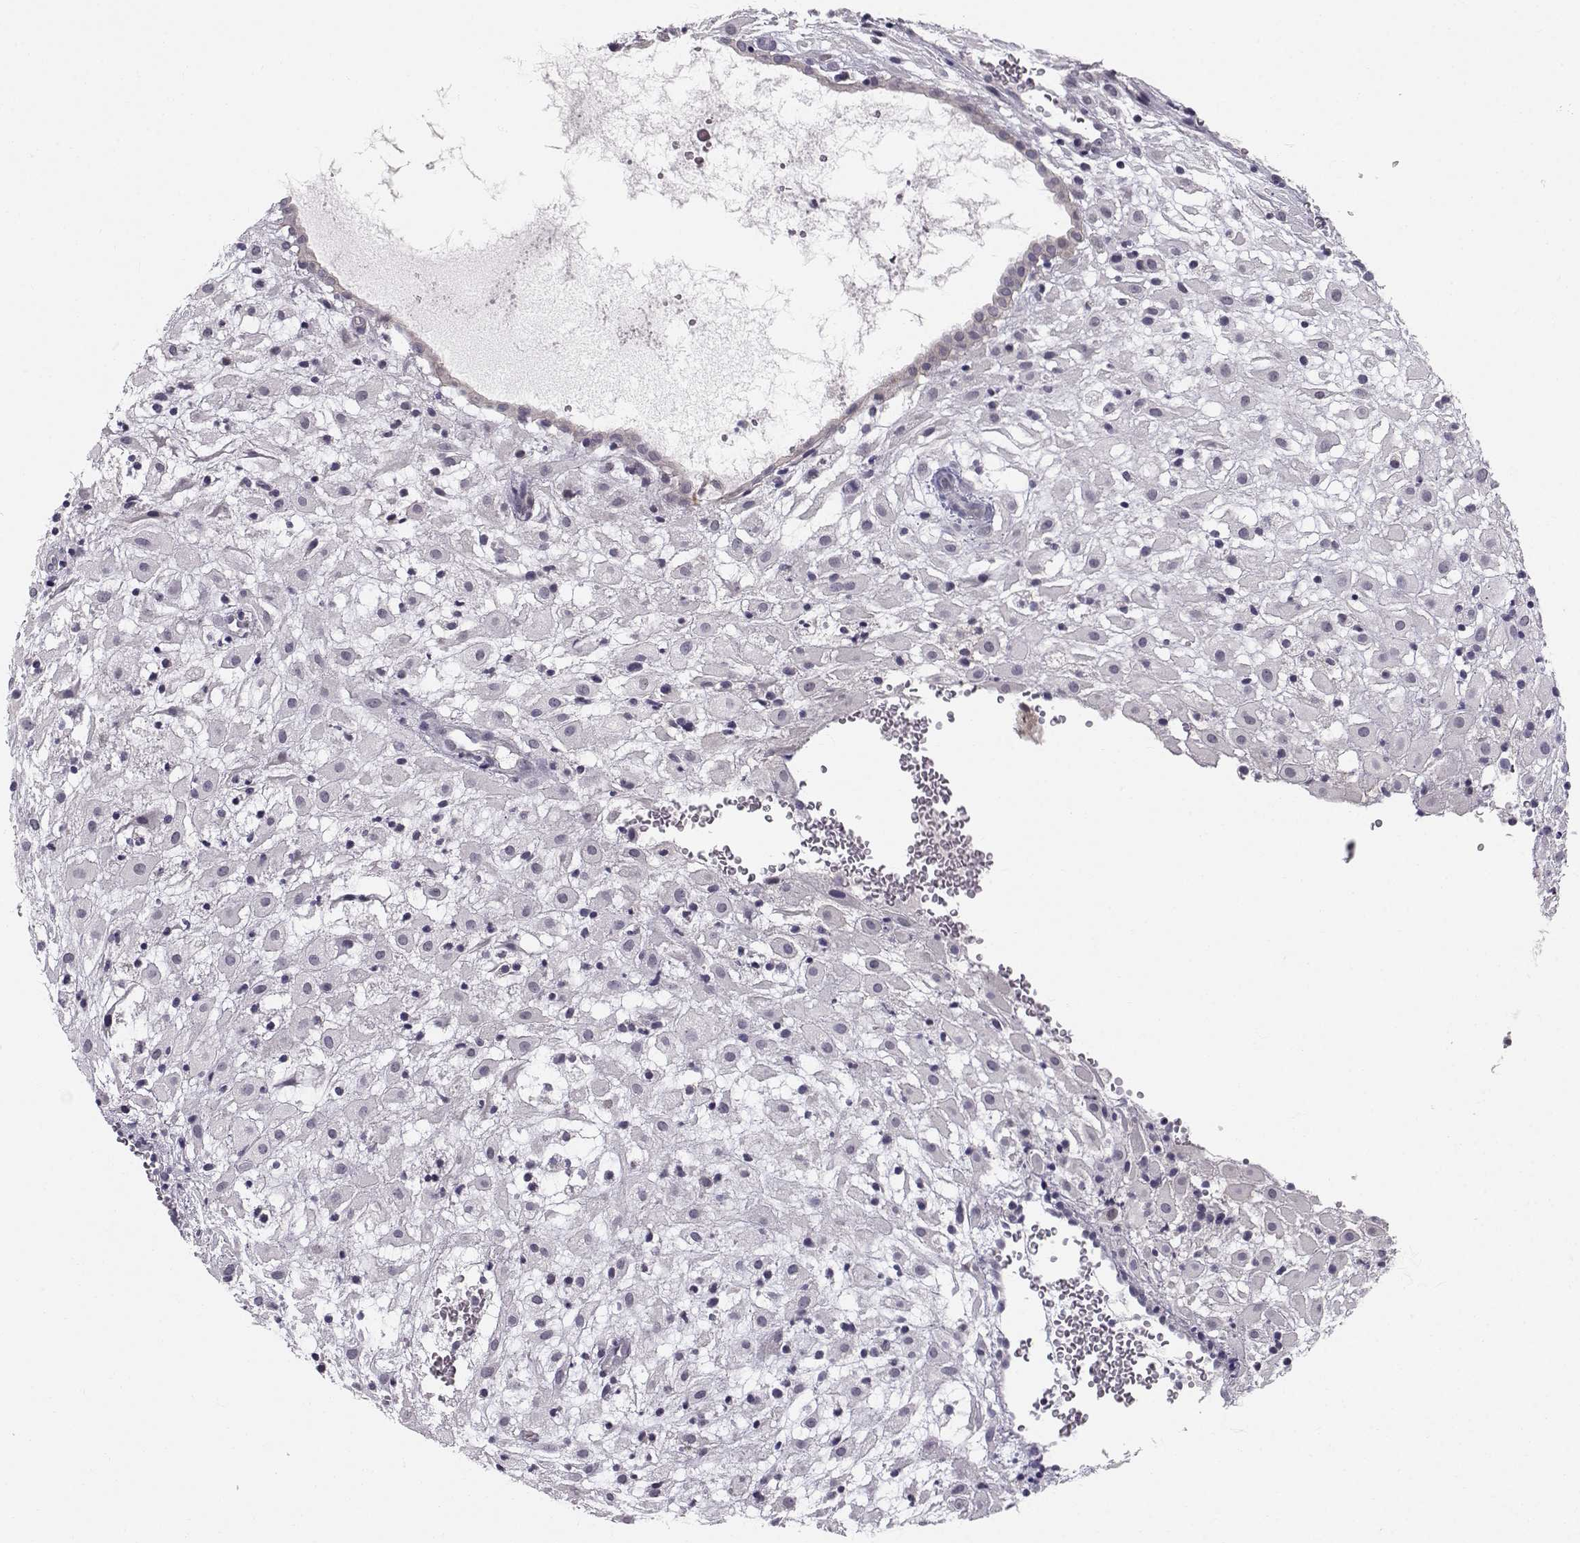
{"staining": {"intensity": "negative", "quantity": "none", "location": "none"}, "tissue": "placenta", "cell_type": "Decidual cells", "image_type": "normal", "snomed": [{"axis": "morphology", "description": "Normal tissue, NOS"}, {"axis": "topography", "description": "Placenta"}], "caption": "This is an immunohistochemistry (IHC) image of normal human placenta. There is no staining in decidual cells.", "gene": "ZNF185", "patient": {"sex": "female", "age": 24}}